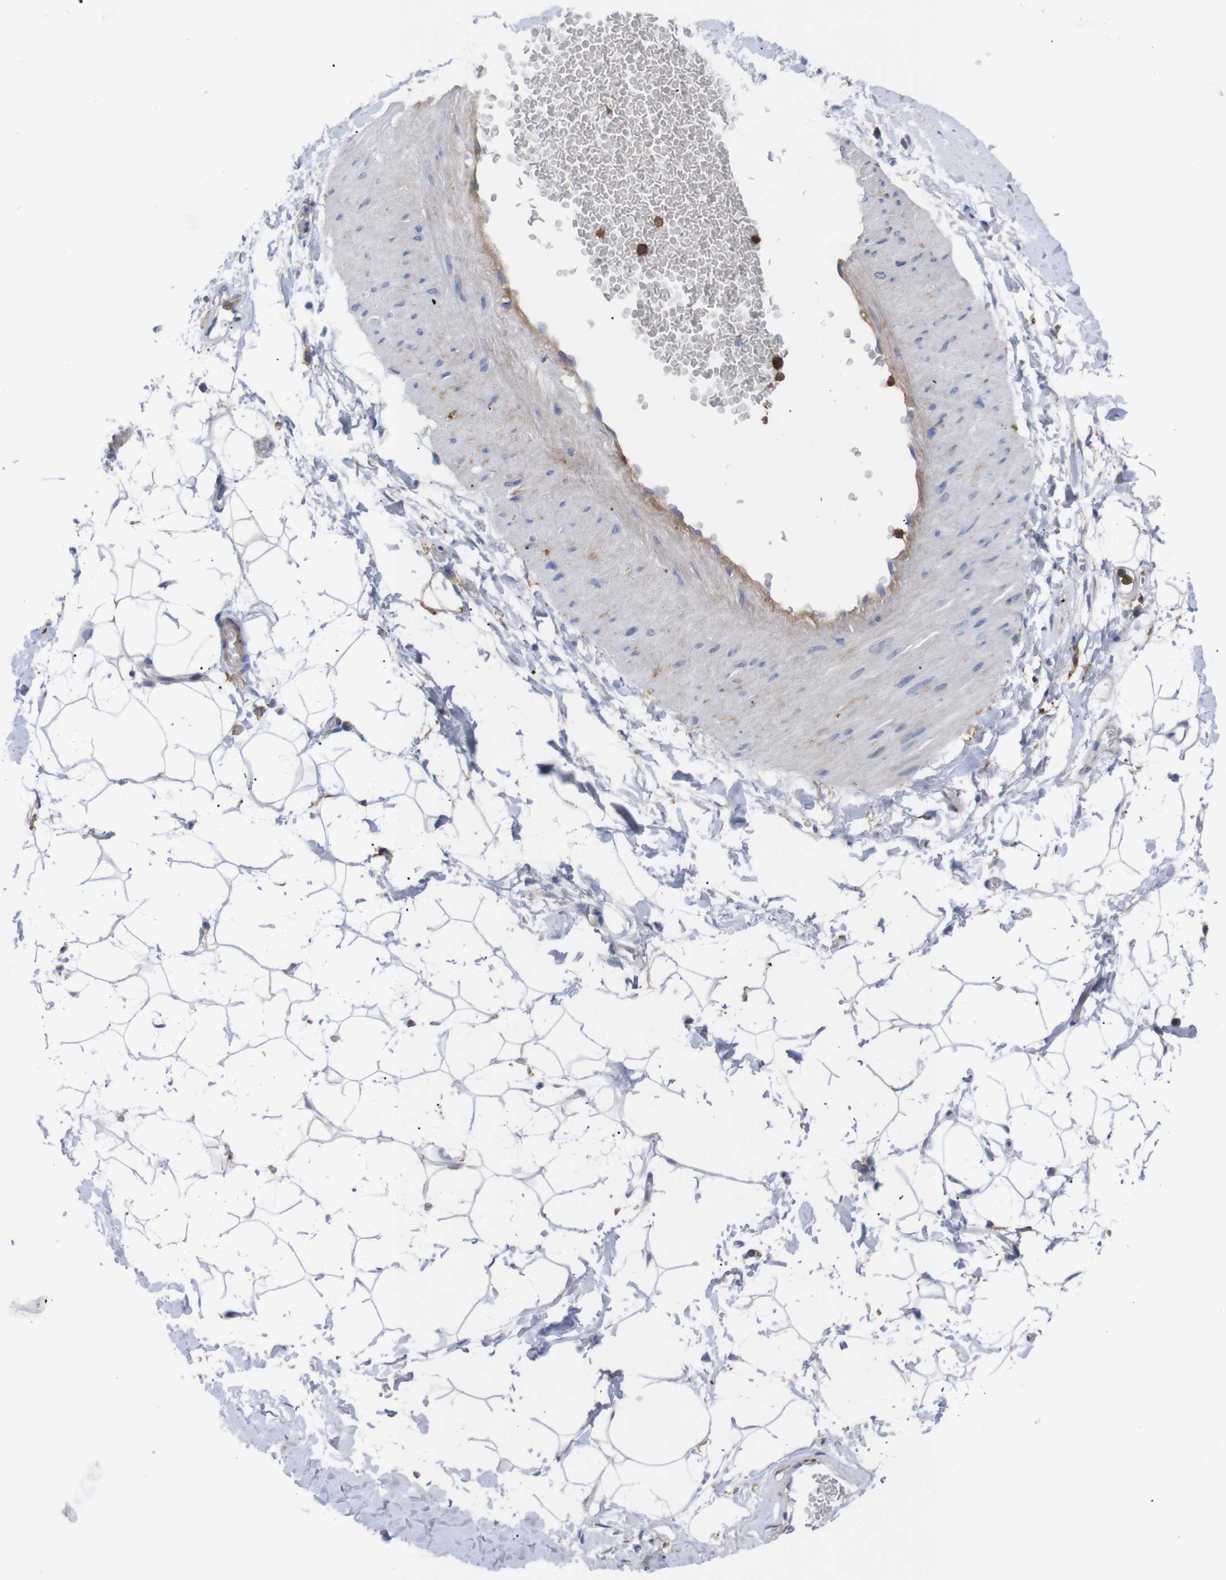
{"staining": {"intensity": "weak", "quantity": ">75%", "location": "cytoplasmic/membranous"}, "tissue": "adipose tissue", "cell_type": "Adipocytes", "image_type": "normal", "snomed": [{"axis": "morphology", "description": "Normal tissue, NOS"}, {"axis": "topography", "description": "Soft tissue"}], "caption": "Immunohistochemical staining of unremarkable human adipose tissue demonstrates low levels of weak cytoplasmic/membranous expression in about >75% of adipocytes.", "gene": "C5AR1", "patient": {"sex": "male", "age": 72}}